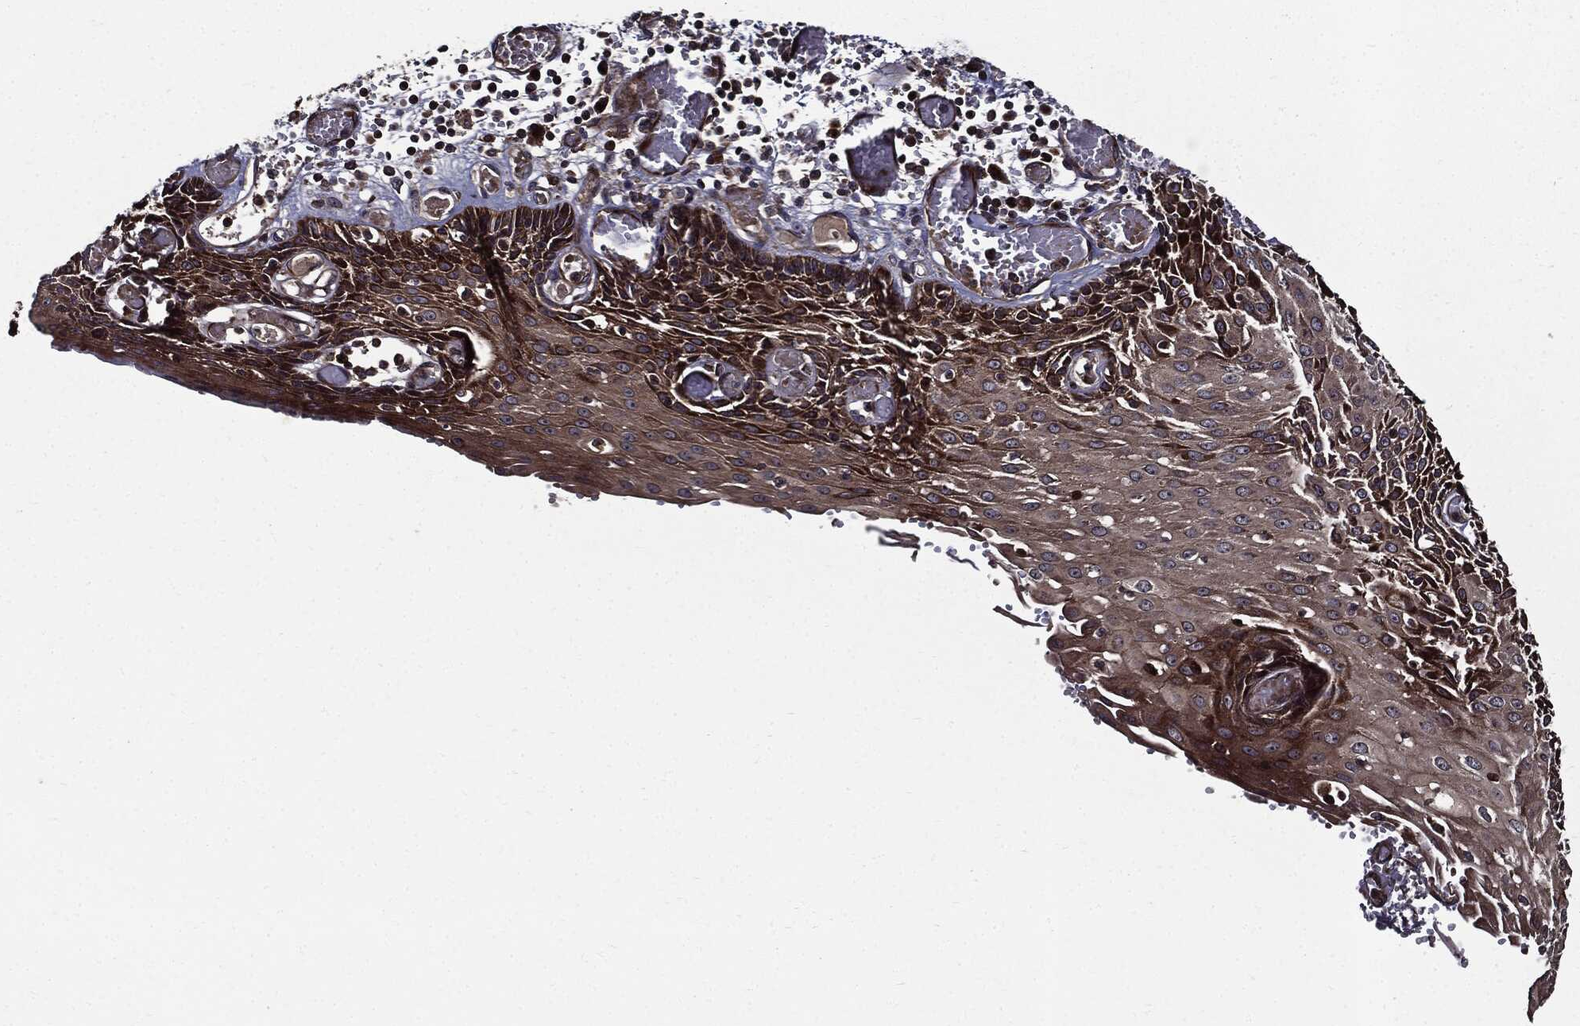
{"staining": {"intensity": "strong", "quantity": ">75%", "location": "cytoplasmic/membranous"}, "tissue": "esophagus", "cell_type": "Squamous epithelial cells", "image_type": "normal", "snomed": [{"axis": "morphology", "description": "Normal tissue, NOS"}, {"axis": "topography", "description": "Esophagus"}], "caption": "Protein staining of unremarkable esophagus shows strong cytoplasmic/membranous staining in about >75% of squamous epithelial cells.", "gene": "HTT", "patient": {"sex": "male", "age": 58}}